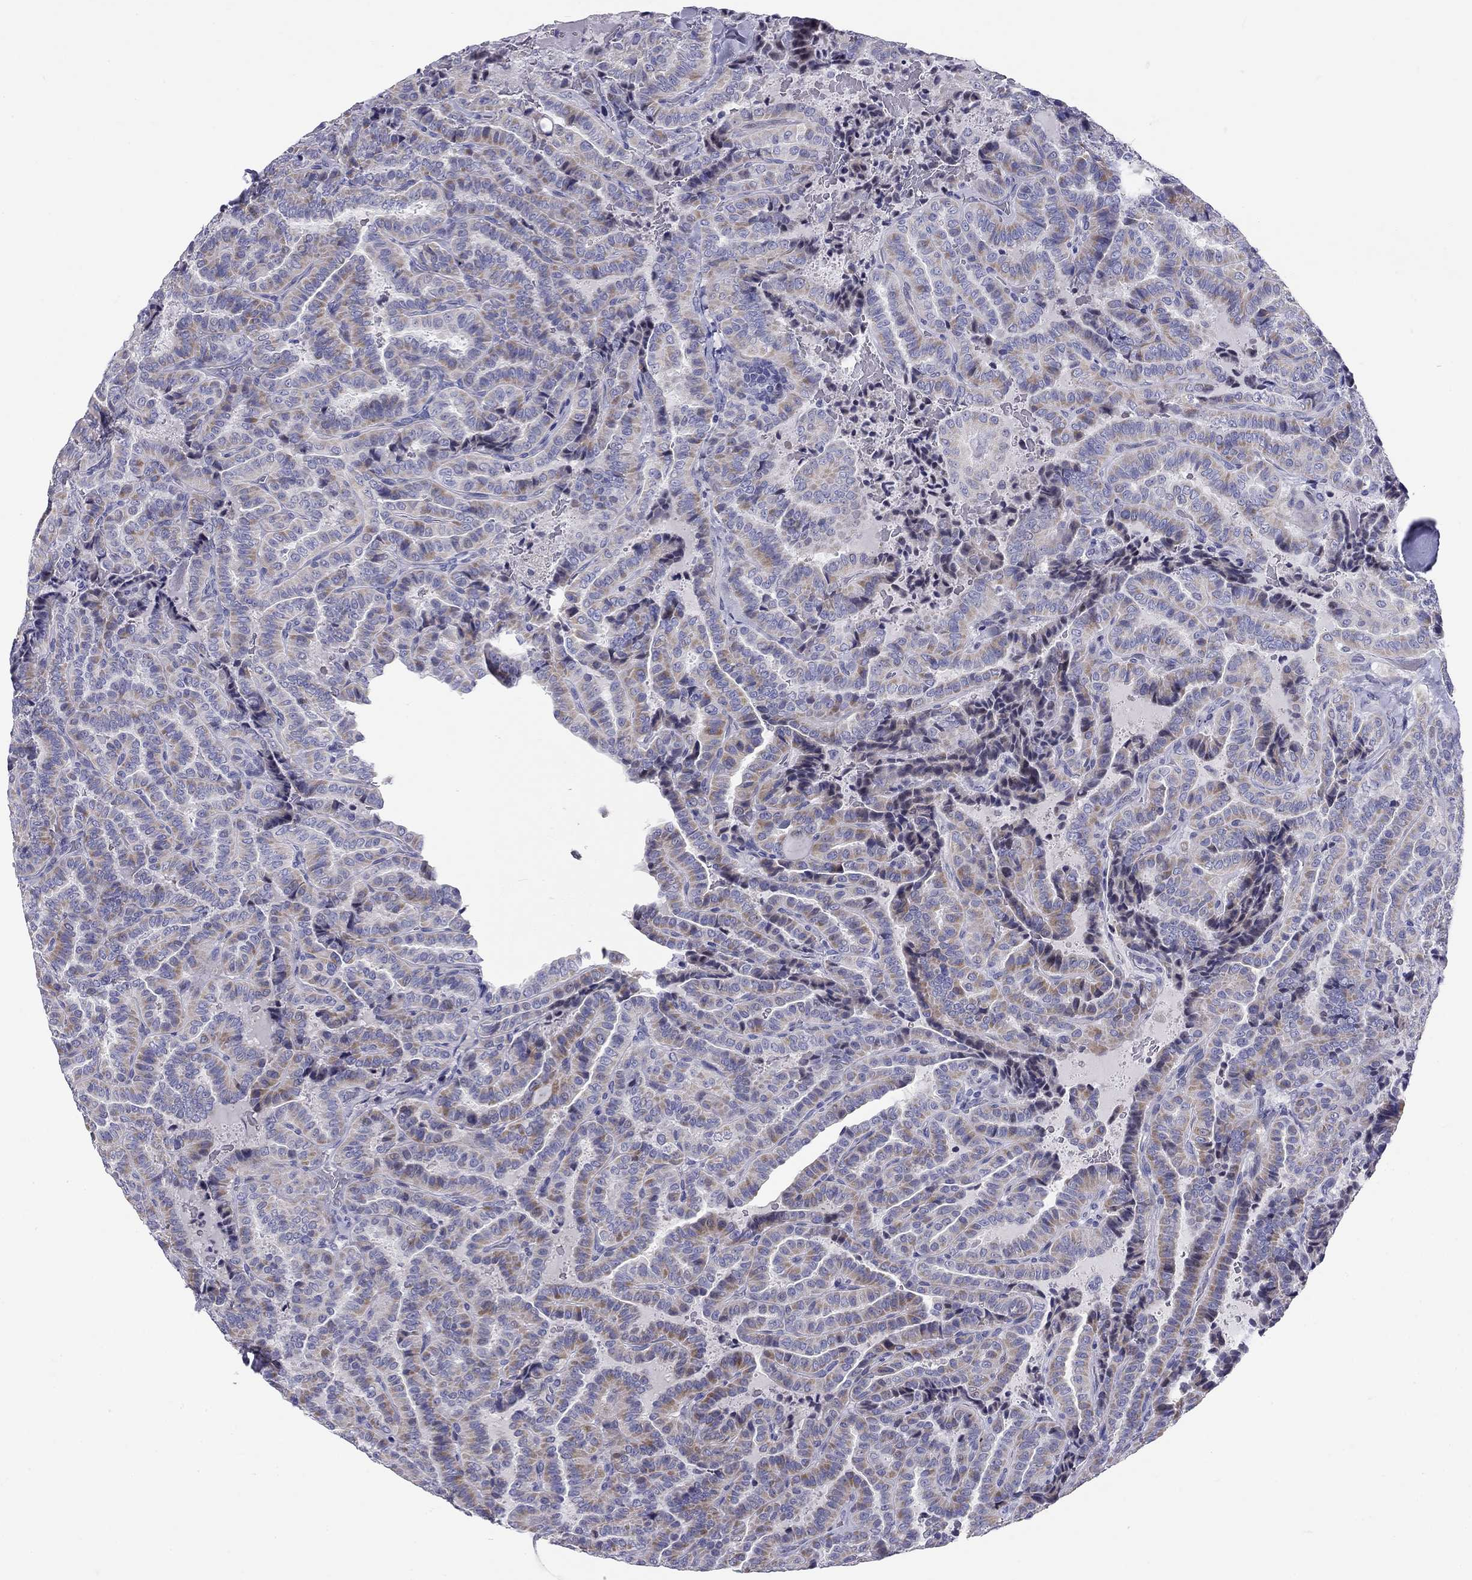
{"staining": {"intensity": "negative", "quantity": "none", "location": "none"}, "tissue": "thyroid cancer", "cell_type": "Tumor cells", "image_type": "cancer", "snomed": [{"axis": "morphology", "description": "Papillary adenocarcinoma, NOS"}, {"axis": "topography", "description": "Thyroid gland"}], "caption": "The IHC photomicrograph has no significant positivity in tumor cells of thyroid cancer (papillary adenocarcinoma) tissue.", "gene": "C8orf88", "patient": {"sex": "female", "age": 39}}